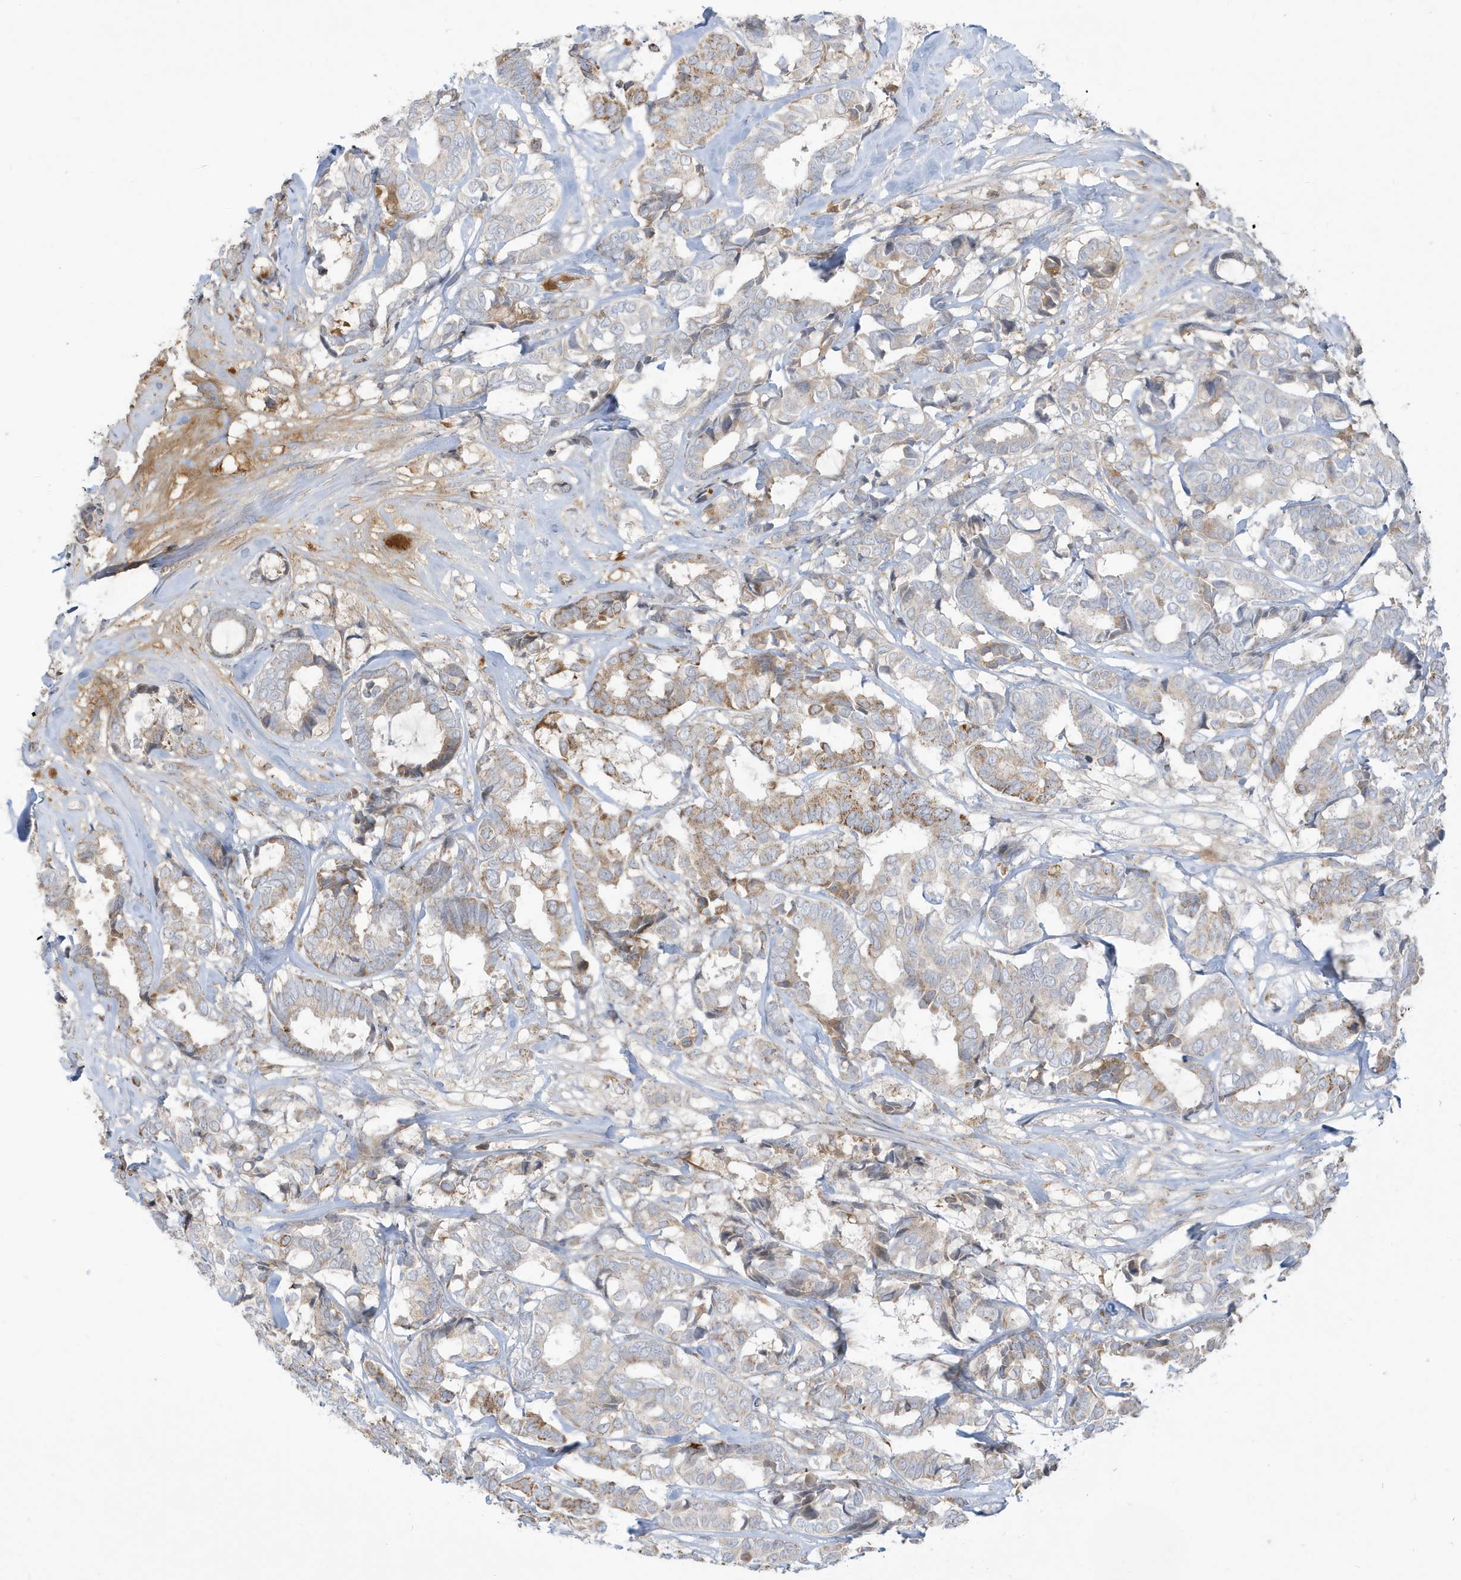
{"staining": {"intensity": "moderate", "quantity": "<25%", "location": "cytoplasmic/membranous"}, "tissue": "breast cancer", "cell_type": "Tumor cells", "image_type": "cancer", "snomed": [{"axis": "morphology", "description": "Duct carcinoma"}, {"axis": "topography", "description": "Breast"}], "caption": "About <25% of tumor cells in human breast infiltrating ductal carcinoma show moderate cytoplasmic/membranous protein expression as visualized by brown immunohistochemical staining.", "gene": "IFT57", "patient": {"sex": "female", "age": 87}}